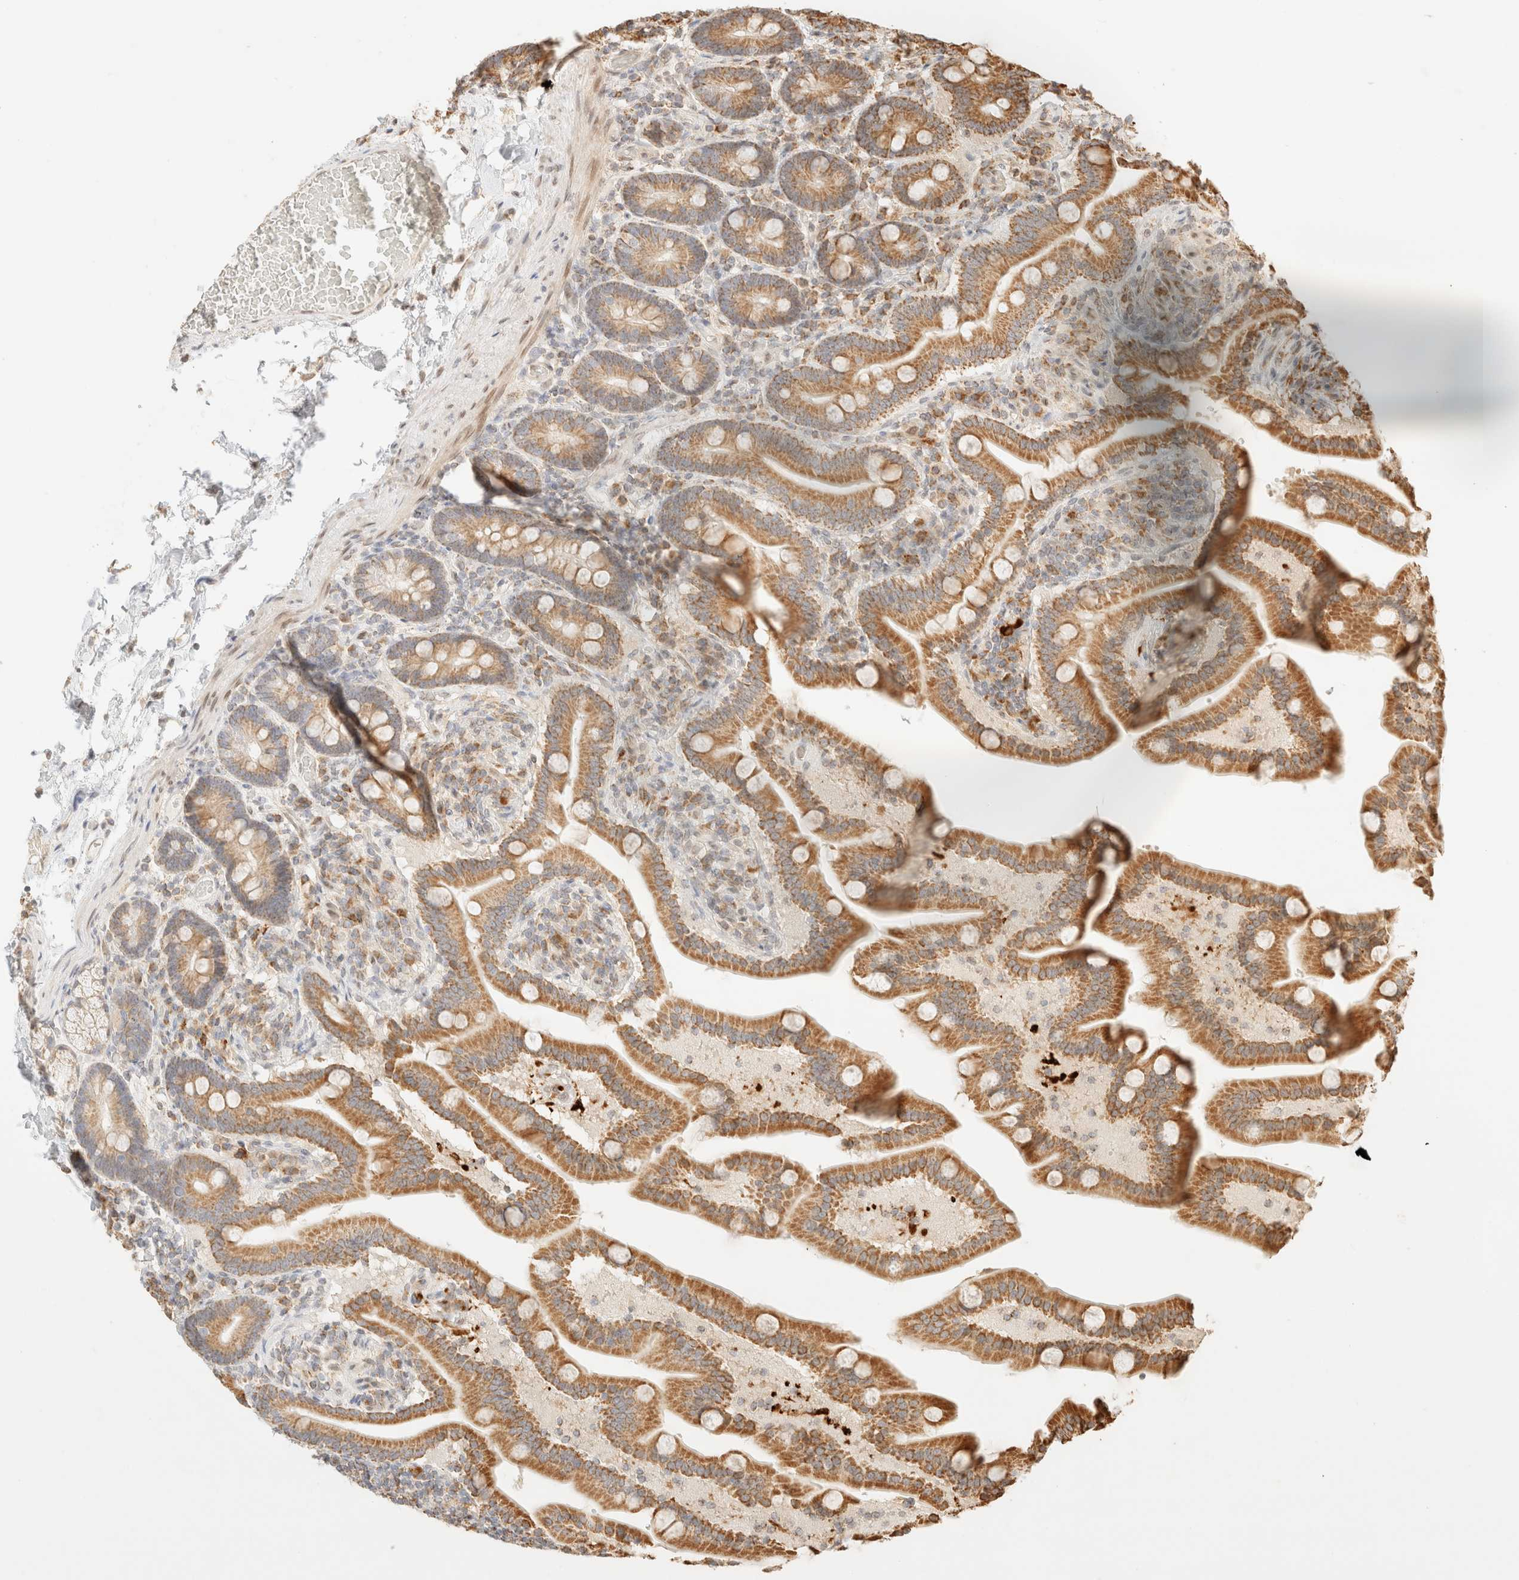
{"staining": {"intensity": "moderate", "quantity": ">75%", "location": "cytoplasmic/membranous"}, "tissue": "duodenum", "cell_type": "Glandular cells", "image_type": "normal", "snomed": [{"axis": "morphology", "description": "Normal tissue, NOS"}, {"axis": "topography", "description": "Duodenum"}], "caption": "DAB (3,3'-diaminobenzidine) immunohistochemical staining of normal human duodenum displays moderate cytoplasmic/membranous protein expression in approximately >75% of glandular cells. (Stains: DAB (3,3'-diaminobenzidine) in brown, nuclei in blue, Microscopy: brightfield microscopy at high magnification).", "gene": "TACO1", "patient": {"sex": "male", "age": 54}}